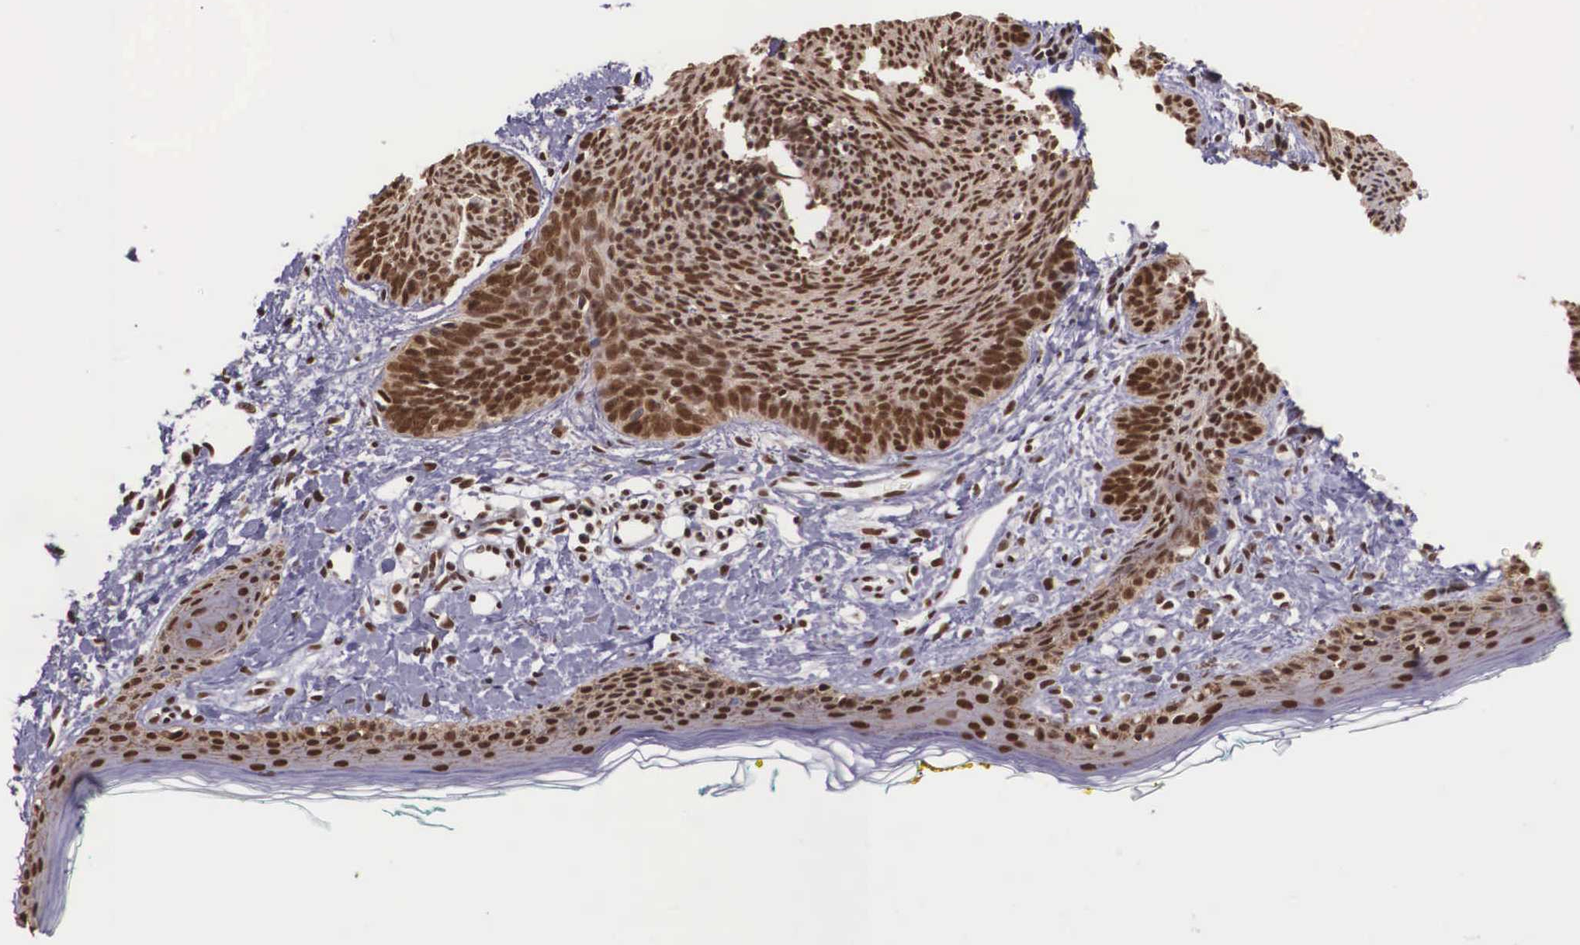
{"staining": {"intensity": "strong", "quantity": ">75%", "location": "cytoplasmic/membranous,nuclear"}, "tissue": "skin cancer", "cell_type": "Tumor cells", "image_type": "cancer", "snomed": [{"axis": "morphology", "description": "Basal cell carcinoma"}, {"axis": "topography", "description": "Skin"}], "caption": "Immunohistochemical staining of human skin cancer (basal cell carcinoma) demonstrates strong cytoplasmic/membranous and nuclear protein expression in about >75% of tumor cells. The protein is stained brown, and the nuclei are stained in blue (DAB IHC with brightfield microscopy, high magnification).", "gene": "POLR2F", "patient": {"sex": "female", "age": 81}}